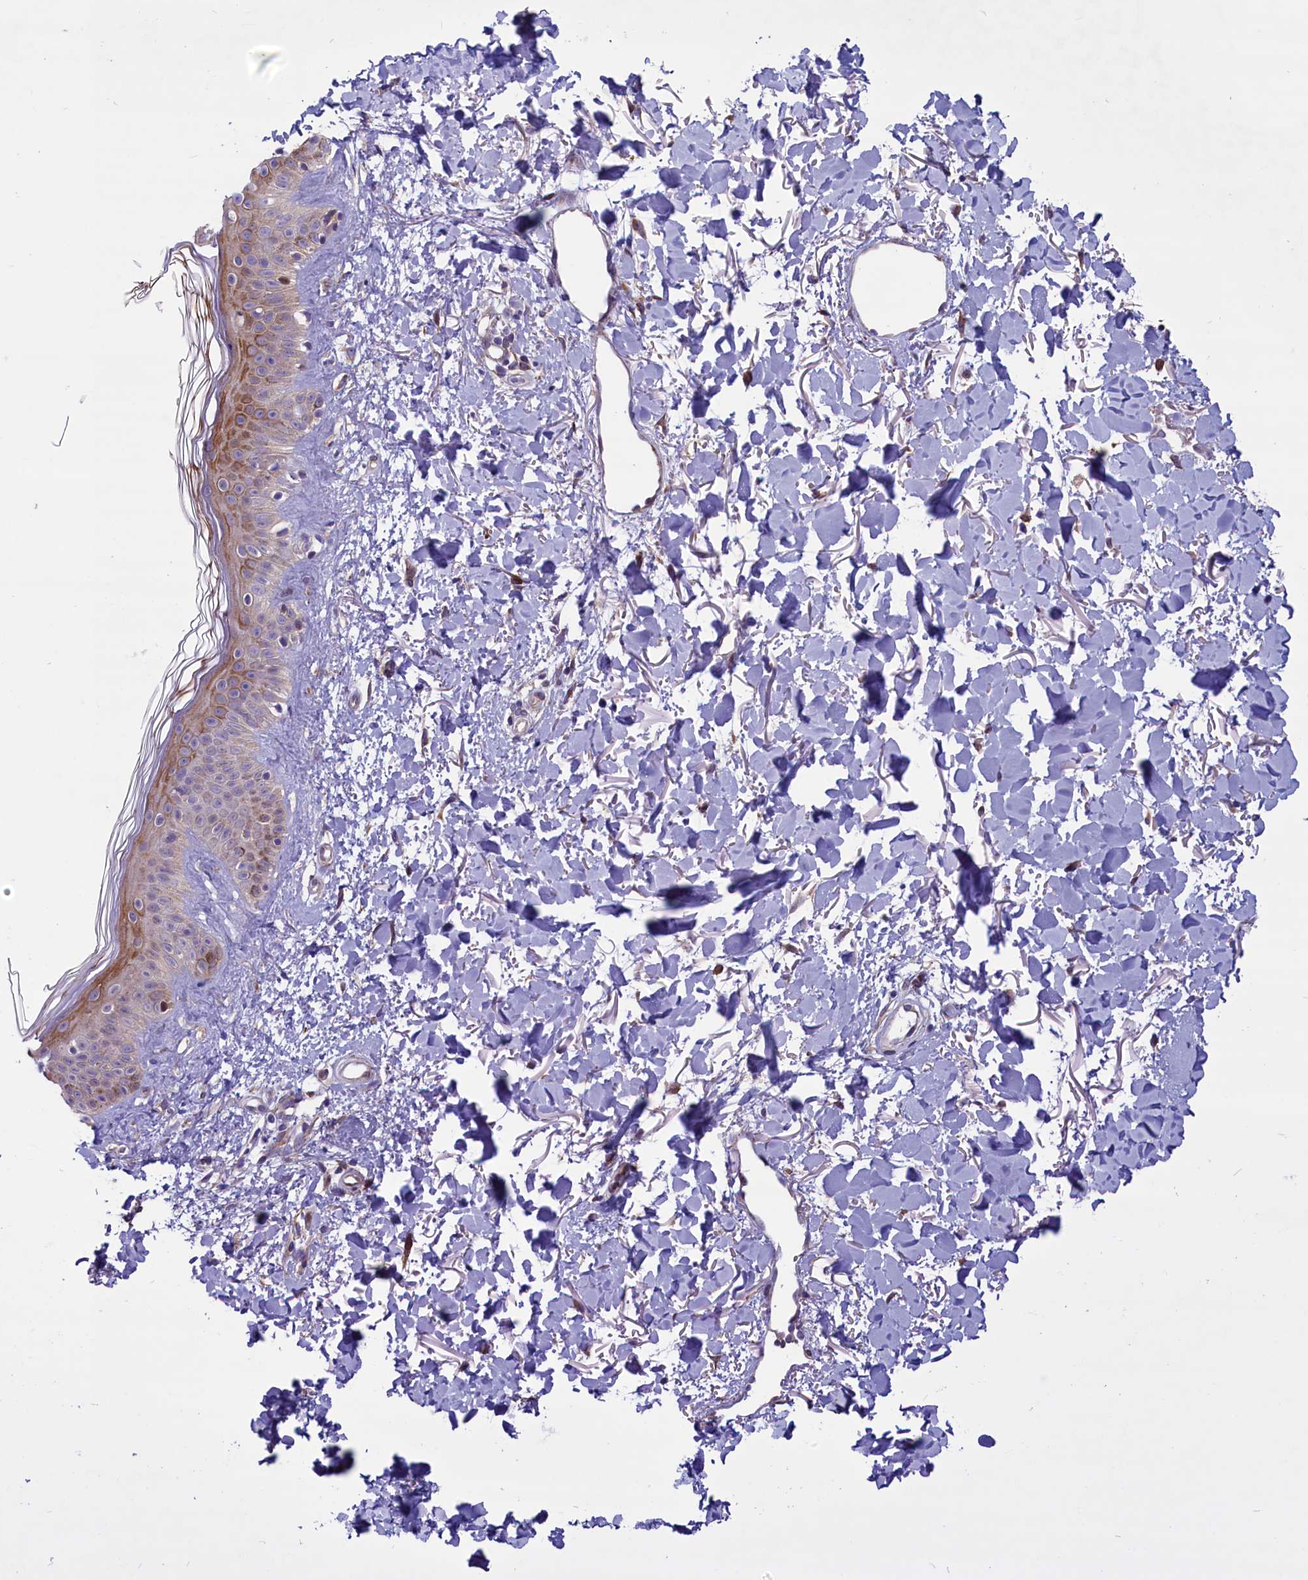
{"staining": {"intensity": "moderate", "quantity": ">75%", "location": "cytoplasmic/membranous"}, "tissue": "skin", "cell_type": "Fibroblasts", "image_type": "normal", "snomed": [{"axis": "morphology", "description": "Normal tissue, NOS"}, {"axis": "topography", "description": "Skin"}], "caption": "Immunohistochemistry (IHC) of normal skin demonstrates medium levels of moderate cytoplasmic/membranous staining in approximately >75% of fibroblasts.", "gene": "MIEF2", "patient": {"sex": "female", "age": 58}}